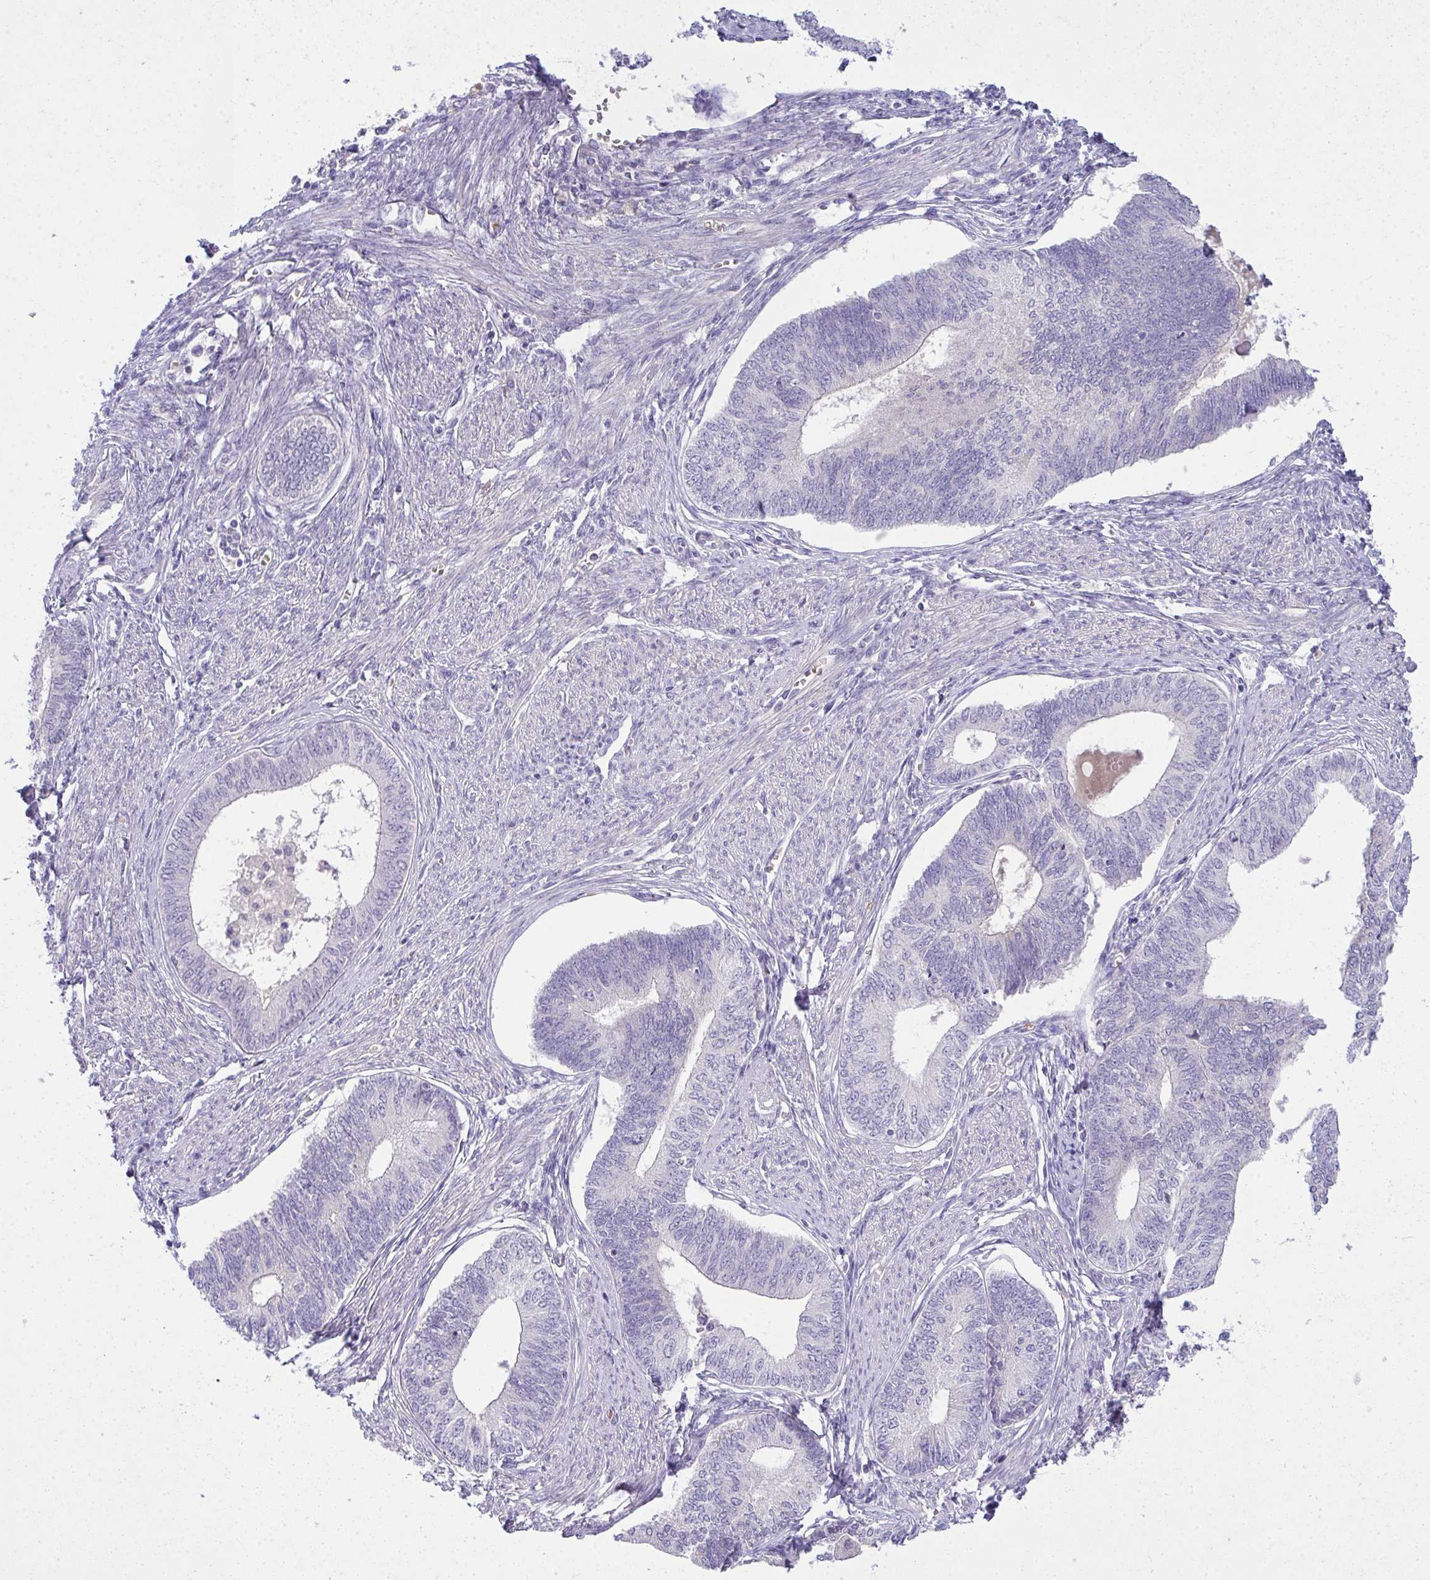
{"staining": {"intensity": "negative", "quantity": "none", "location": "none"}, "tissue": "endometrial cancer", "cell_type": "Tumor cells", "image_type": "cancer", "snomed": [{"axis": "morphology", "description": "Adenocarcinoma, NOS"}, {"axis": "topography", "description": "Endometrium"}], "caption": "Immunohistochemistry (IHC) histopathology image of neoplastic tissue: endometrial cancer stained with DAB shows no significant protein positivity in tumor cells.", "gene": "SPTB", "patient": {"sex": "female", "age": 68}}